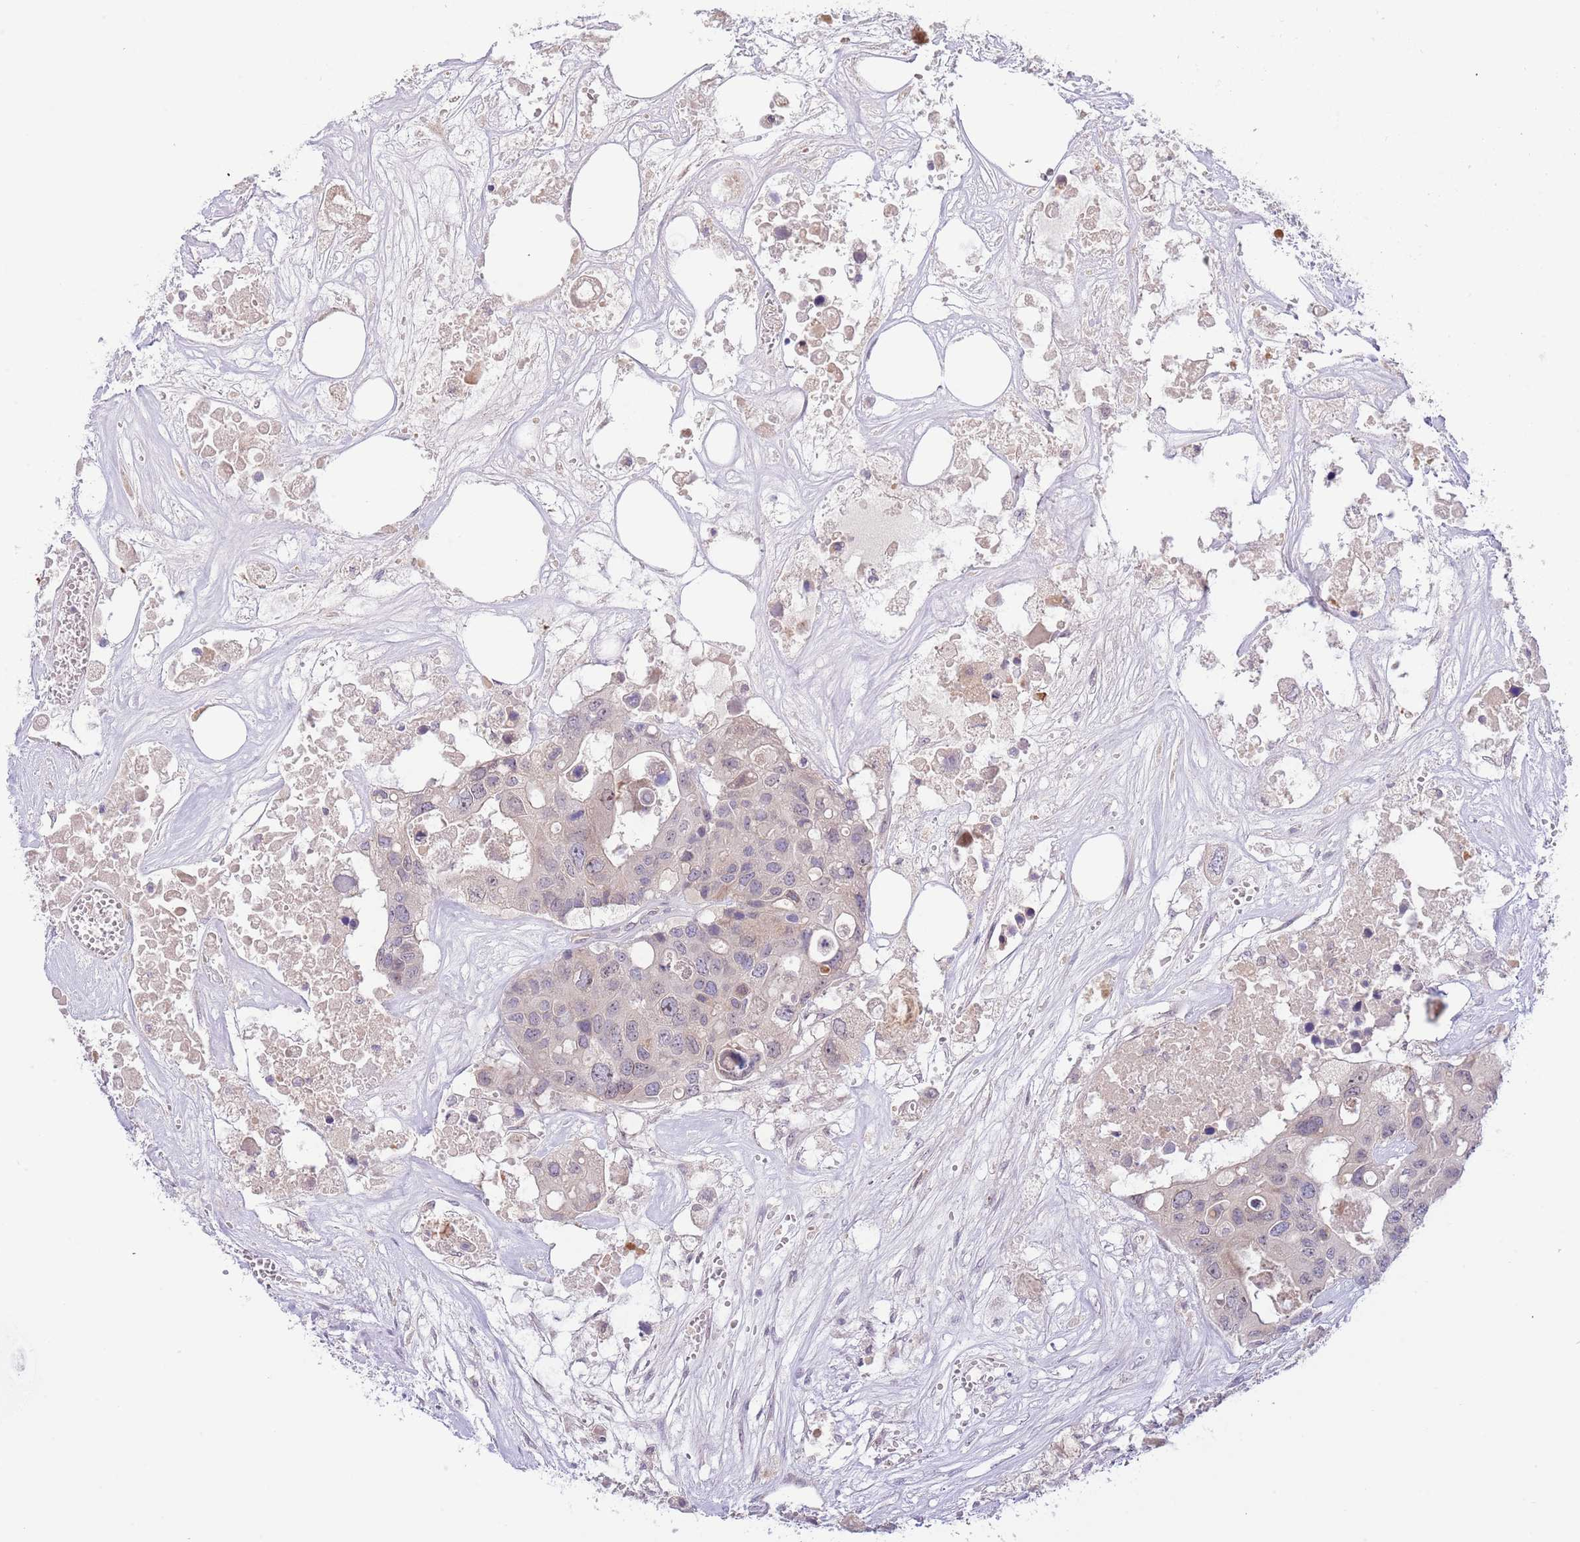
{"staining": {"intensity": "negative", "quantity": "none", "location": "none"}, "tissue": "colorectal cancer", "cell_type": "Tumor cells", "image_type": "cancer", "snomed": [{"axis": "morphology", "description": "Adenocarcinoma, NOS"}, {"axis": "topography", "description": "Colon"}], "caption": "Tumor cells are negative for protein expression in human adenocarcinoma (colorectal).", "gene": "AP1S2", "patient": {"sex": "male", "age": 77}}